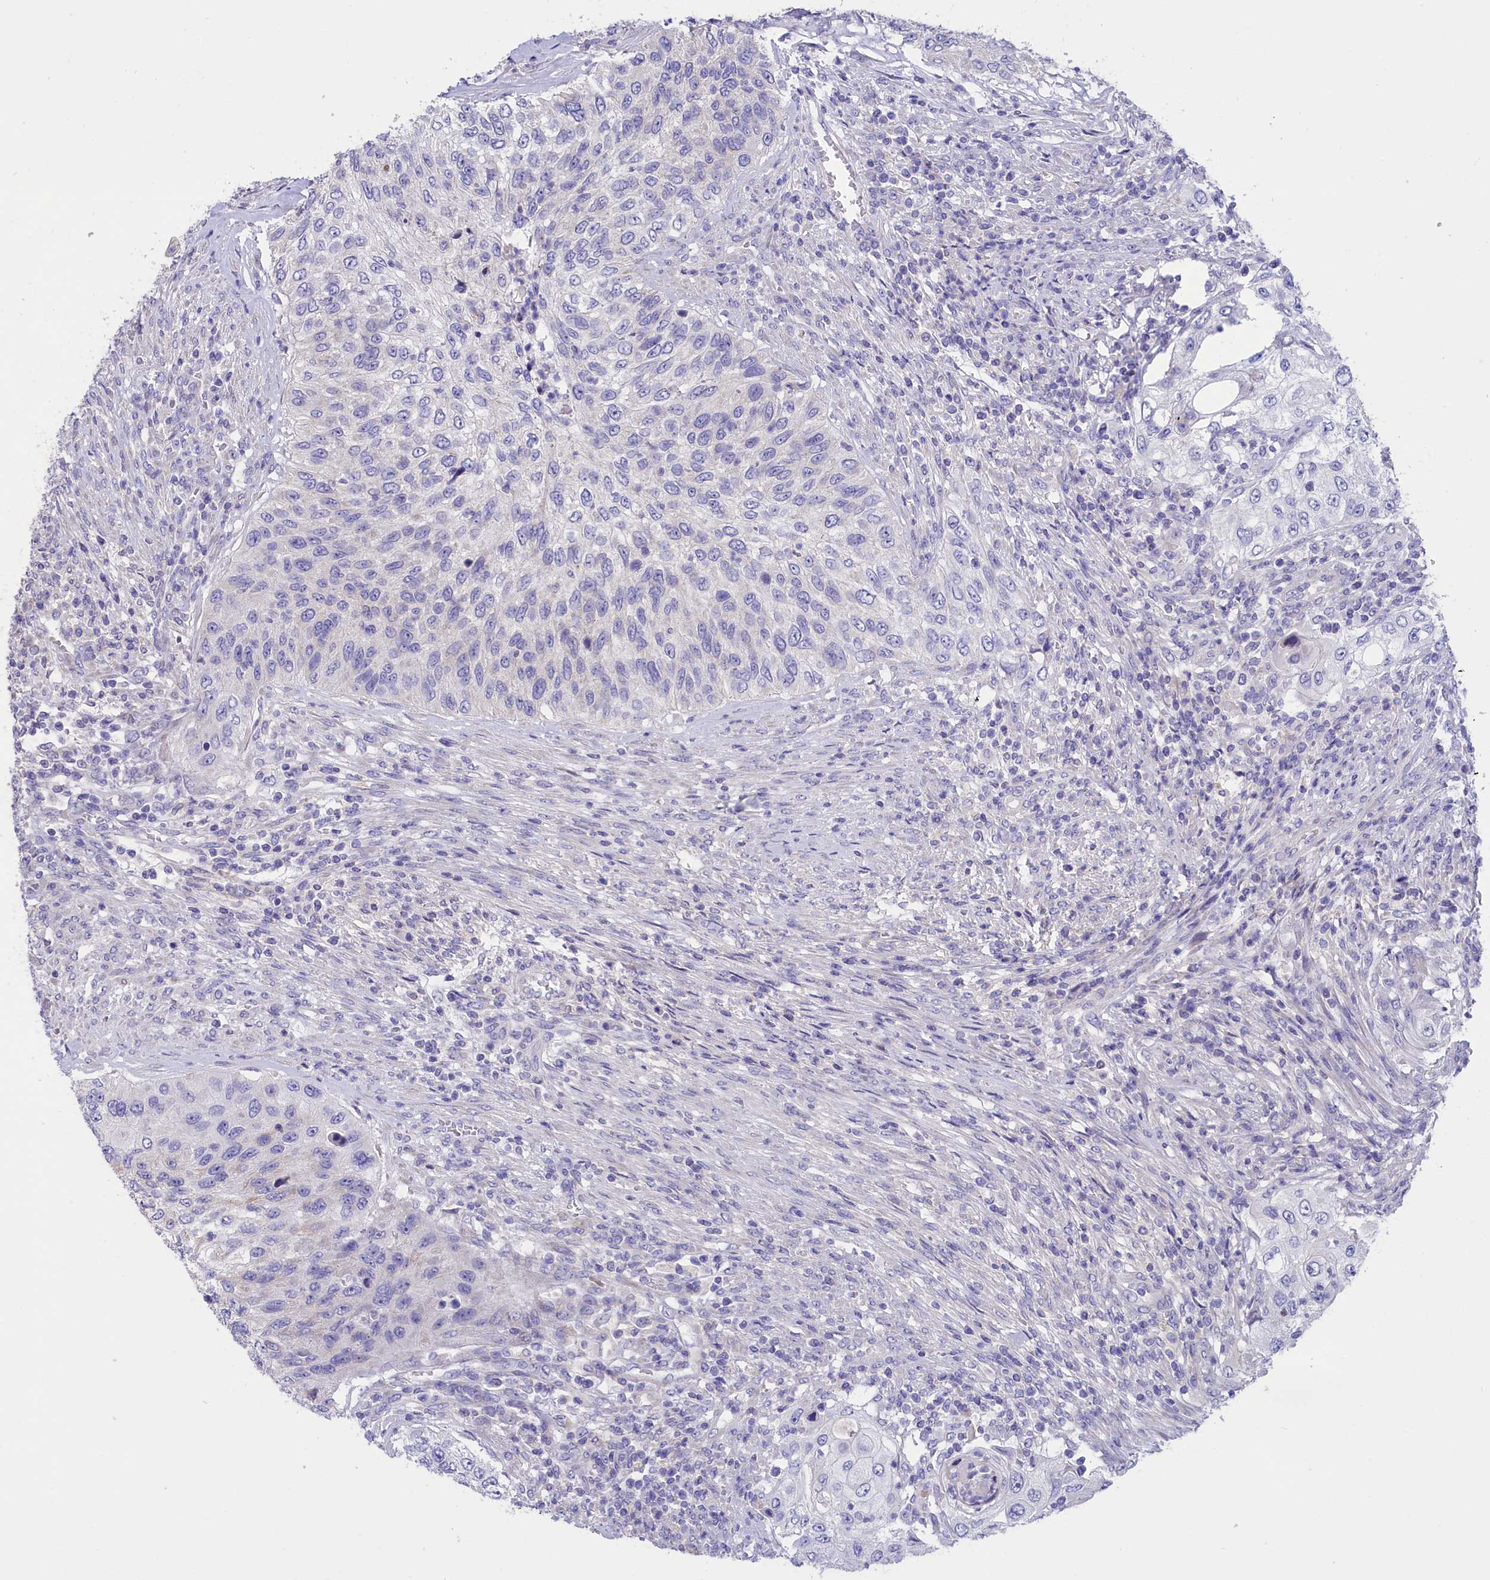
{"staining": {"intensity": "negative", "quantity": "none", "location": "none"}, "tissue": "urothelial cancer", "cell_type": "Tumor cells", "image_type": "cancer", "snomed": [{"axis": "morphology", "description": "Urothelial carcinoma, High grade"}, {"axis": "topography", "description": "Urinary bladder"}], "caption": "A photomicrograph of high-grade urothelial carcinoma stained for a protein displays no brown staining in tumor cells. The staining was performed using DAB to visualize the protein expression in brown, while the nuclei were stained in blue with hematoxylin (Magnification: 20x).", "gene": "CYP2U1", "patient": {"sex": "female", "age": 60}}